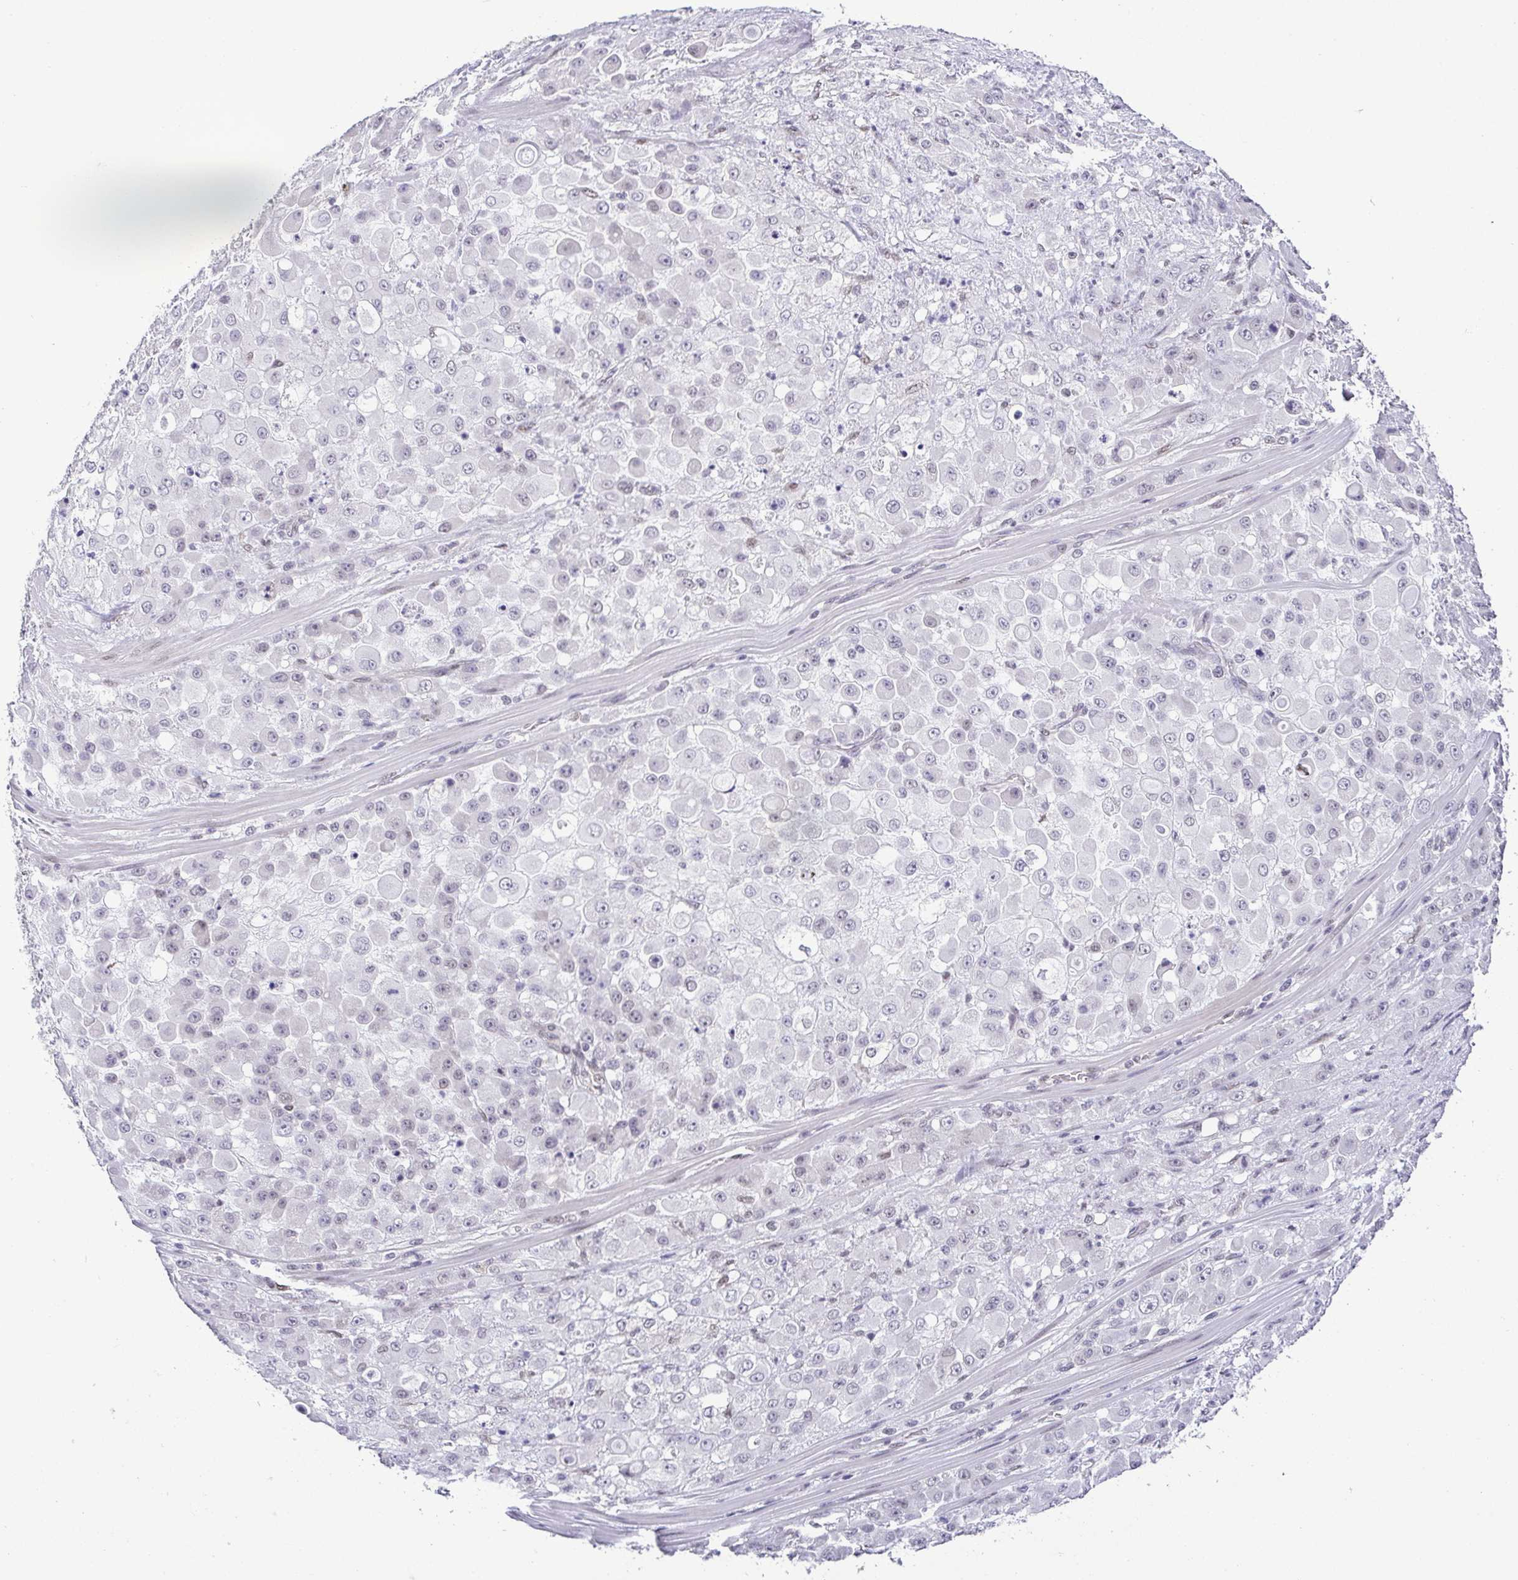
{"staining": {"intensity": "negative", "quantity": "none", "location": "none"}, "tissue": "stomach cancer", "cell_type": "Tumor cells", "image_type": "cancer", "snomed": [{"axis": "morphology", "description": "Adenocarcinoma, NOS"}, {"axis": "topography", "description": "Stomach"}], "caption": "This is a image of IHC staining of stomach cancer (adenocarcinoma), which shows no positivity in tumor cells.", "gene": "RBM3", "patient": {"sex": "female", "age": 76}}